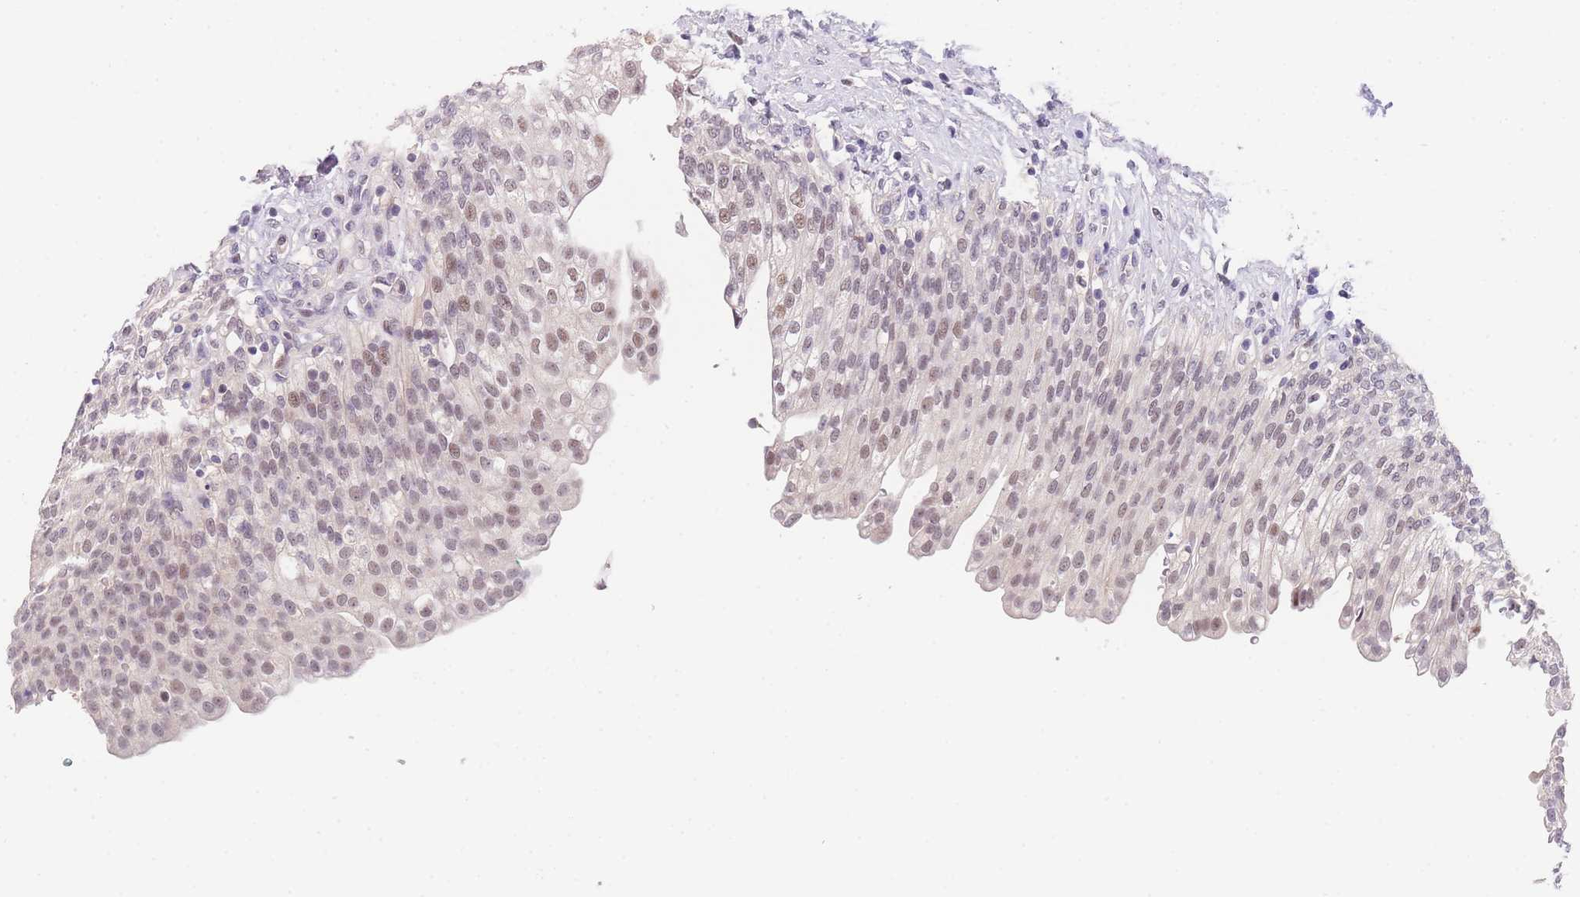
{"staining": {"intensity": "weak", "quantity": "25%-75%", "location": "nuclear"}, "tissue": "urinary bladder", "cell_type": "Urothelial cells", "image_type": "normal", "snomed": [{"axis": "morphology", "description": "Urothelial carcinoma, High grade"}, {"axis": "topography", "description": "Urinary bladder"}], "caption": "Brown immunohistochemical staining in benign human urinary bladder displays weak nuclear staining in approximately 25%-75% of urothelial cells.", "gene": "SLC35F2", "patient": {"sex": "male", "age": 46}}